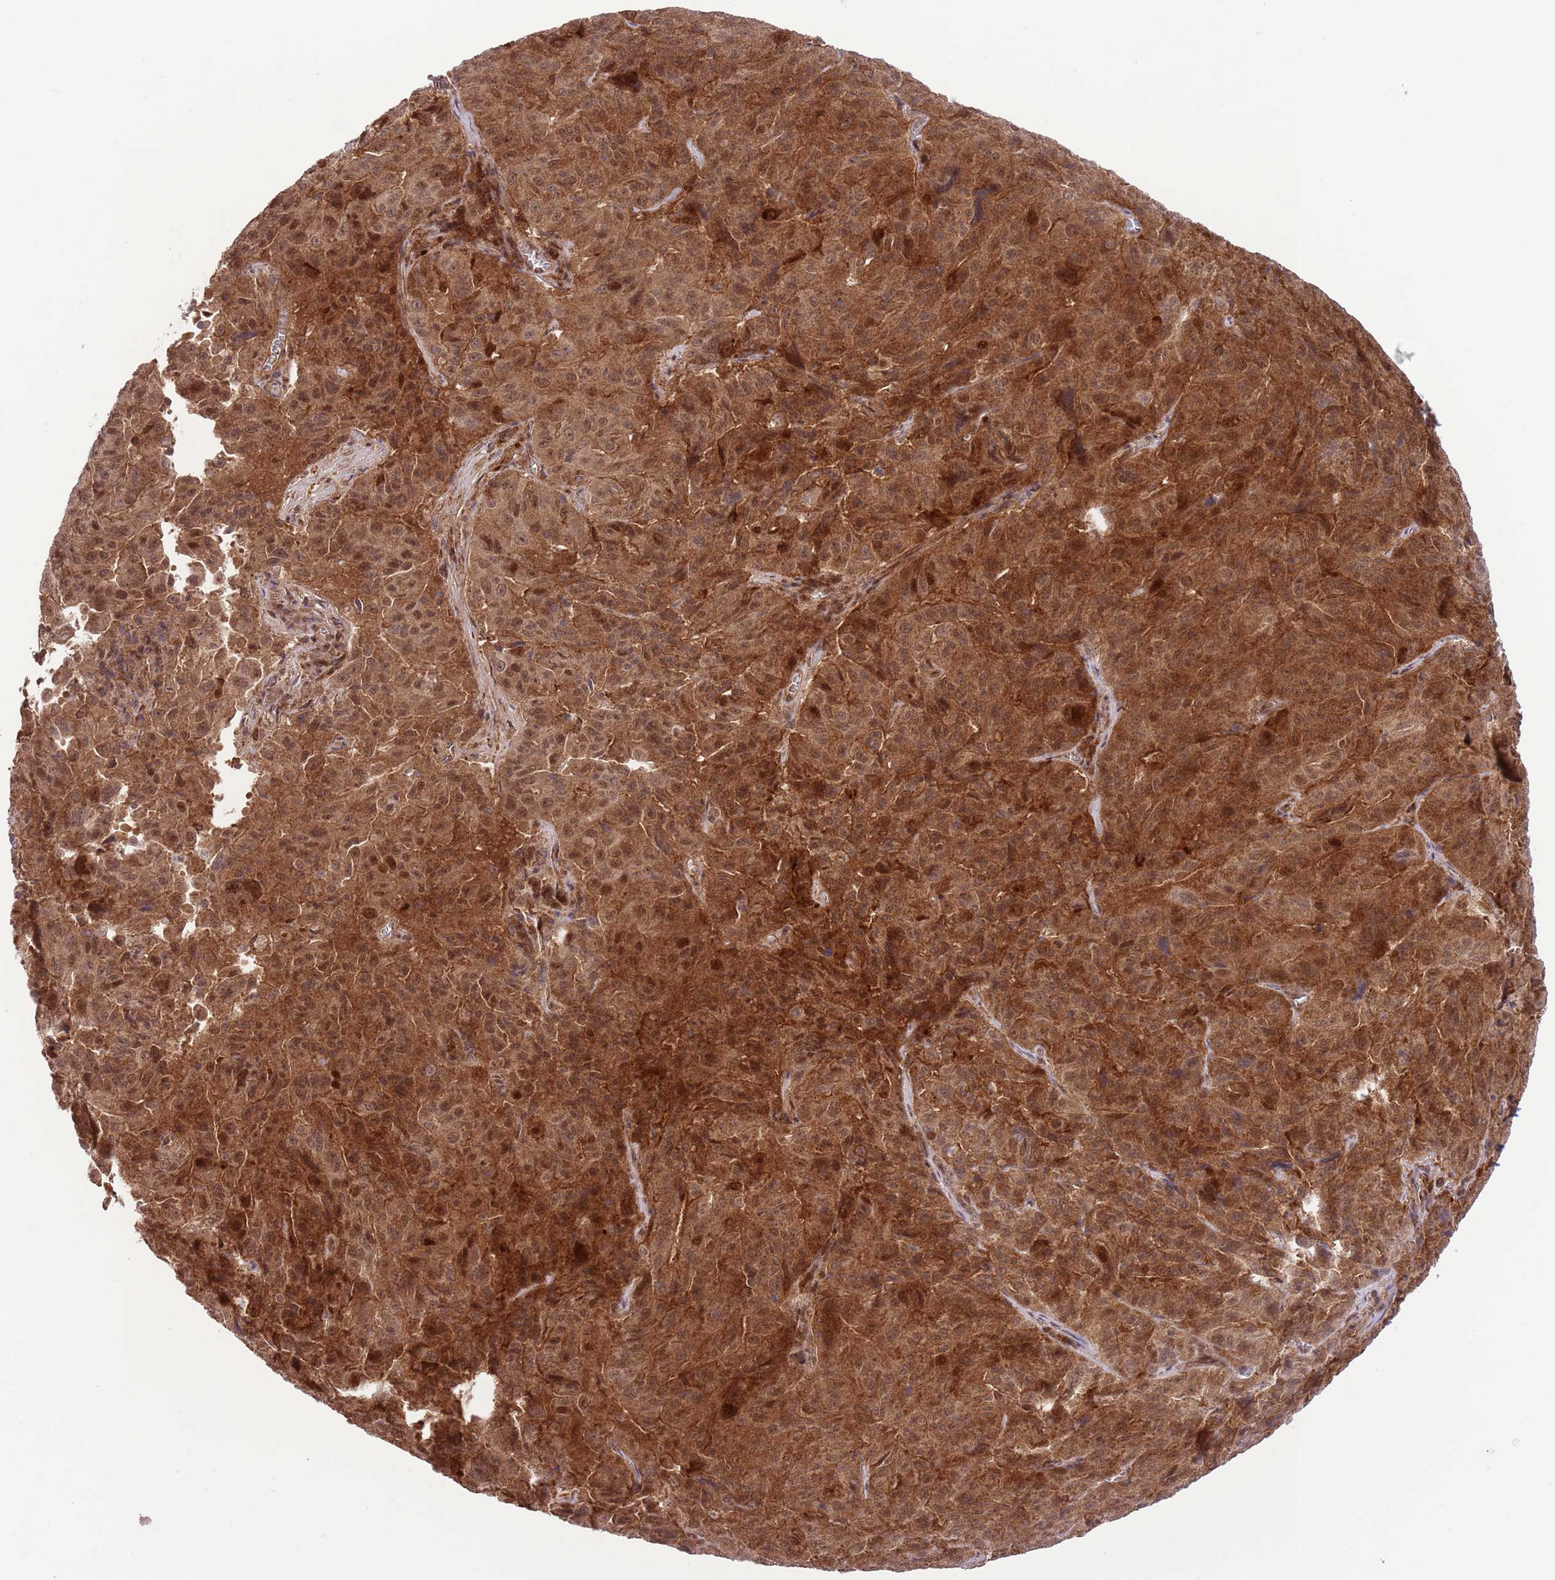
{"staining": {"intensity": "strong", "quantity": ">75%", "location": "cytoplasmic/membranous,nuclear"}, "tissue": "pancreatic cancer", "cell_type": "Tumor cells", "image_type": "cancer", "snomed": [{"axis": "morphology", "description": "Adenocarcinoma, NOS"}, {"axis": "topography", "description": "Pancreas"}], "caption": "Immunohistochemistry (DAB (3,3'-diaminobenzidine)) staining of adenocarcinoma (pancreatic) displays strong cytoplasmic/membranous and nuclear protein positivity in approximately >75% of tumor cells.", "gene": "HDHD2", "patient": {"sex": "male", "age": 63}}